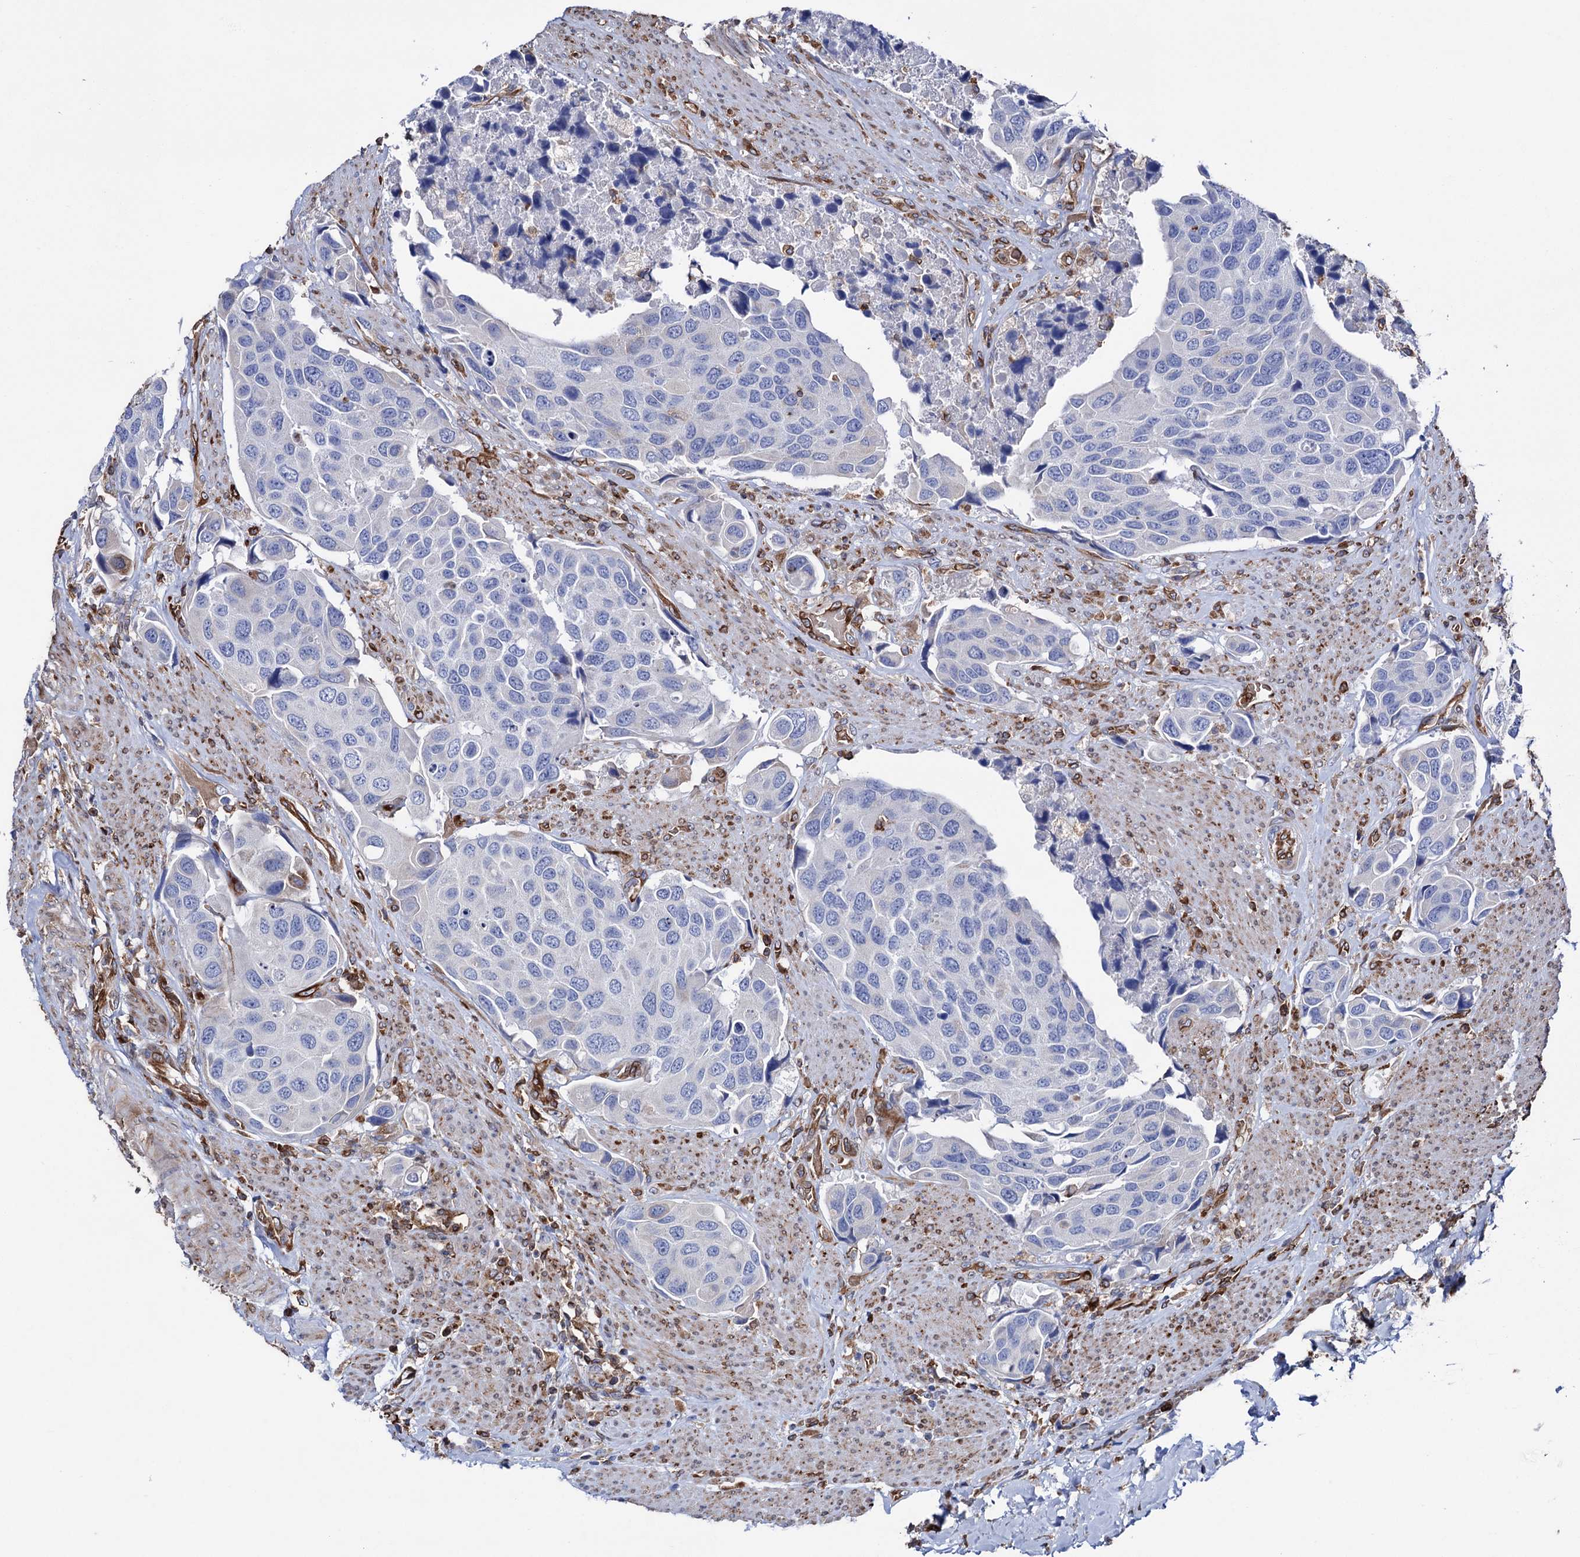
{"staining": {"intensity": "negative", "quantity": "none", "location": "none"}, "tissue": "urothelial cancer", "cell_type": "Tumor cells", "image_type": "cancer", "snomed": [{"axis": "morphology", "description": "Urothelial carcinoma, High grade"}, {"axis": "topography", "description": "Urinary bladder"}], "caption": "Immunohistochemistry of human high-grade urothelial carcinoma demonstrates no expression in tumor cells.", "gene": "STING1", "patient": {"sex": "male", "age": 74}}